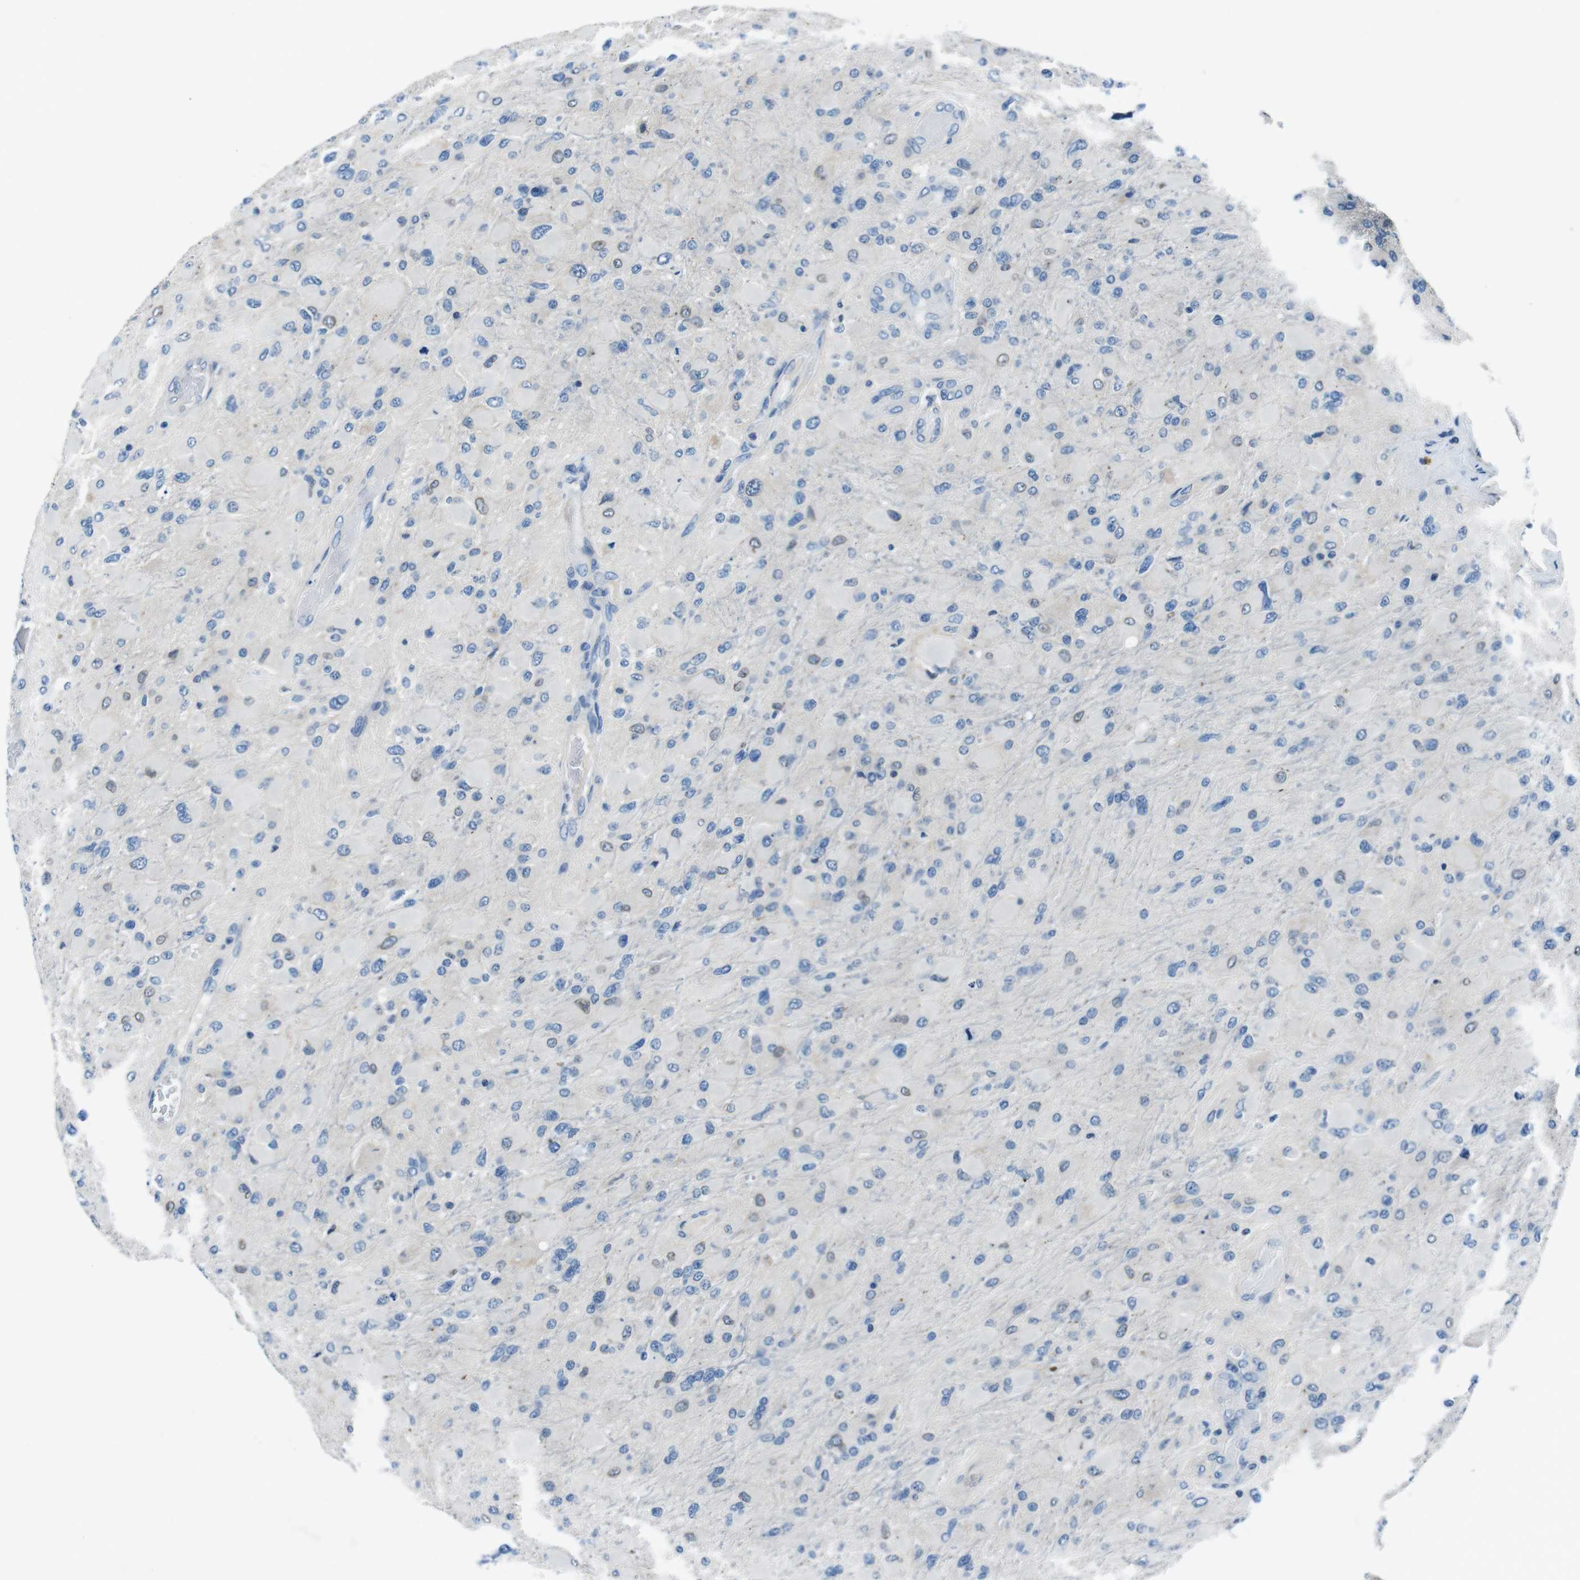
{"staining": {"intensity": "negative", "quantity": "none", "location": "none"}, "tissue": "glioma", "cell_type": "Tumor cells", "image_type": "cancer", "snomed": [{"axis": "morphology", "description": "Glioma, malignant, High grade"}, {"axis": "topography", "description": "Cerebral cortex"}], "caption": "Histopathology image shows no significant protein staining in tumor cells of glioma.", "gene": "TULP3", "patient": {"sex": "female", "age": 36}}